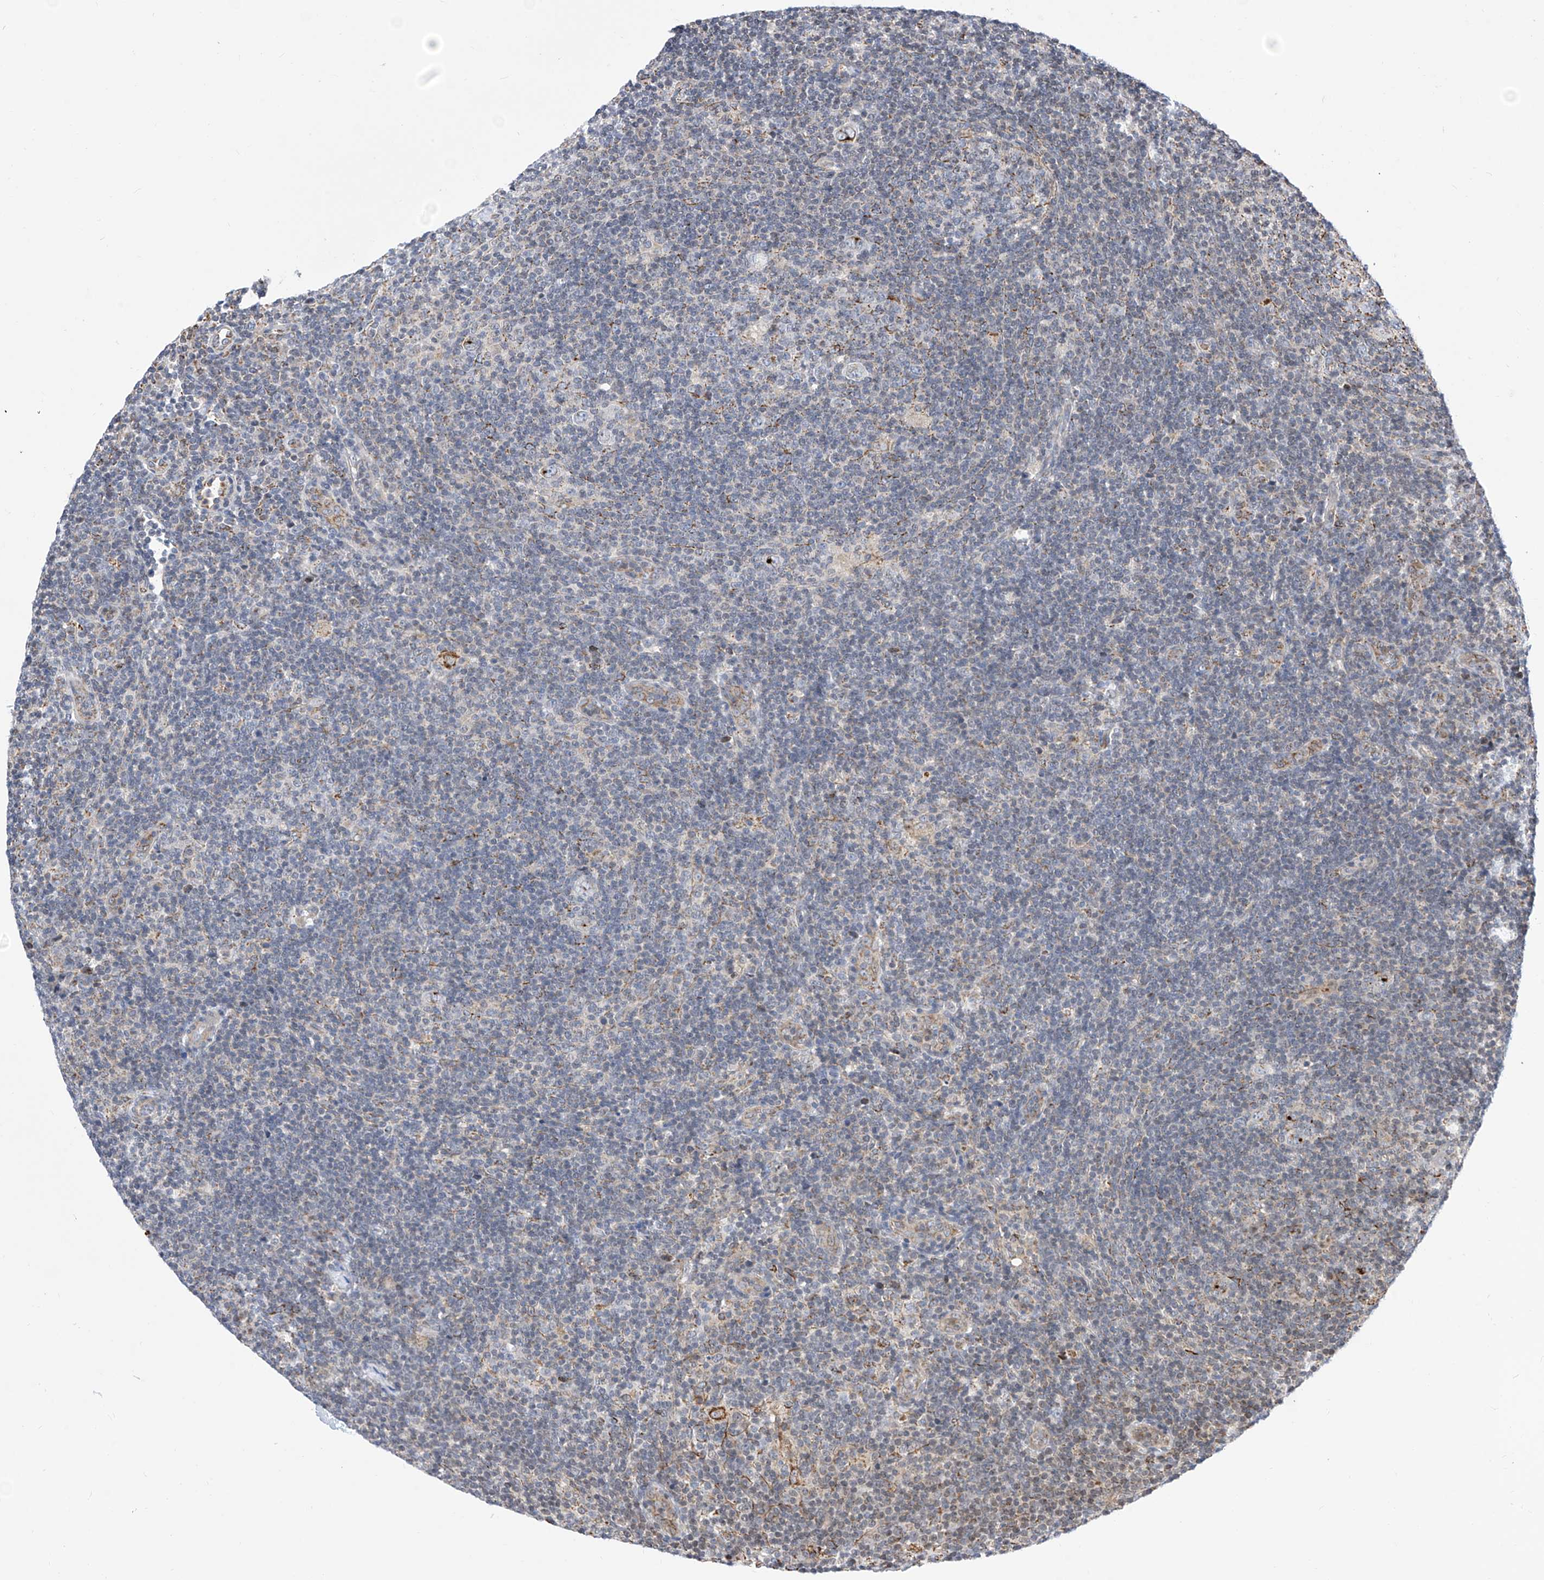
{"staining": {"intensity": "moderate", "quantity": "<25%", "location": "cytoplasmic/membranous"}, "tissue": "lymphoma", "cell_type": "Tumor cells", "image_type": "cancer", "snomed": [{"axis": "morphology", "description": "Hodgkin's disease, NOS"}, {"axis": "topography", "description": "Lymph node"}], "caption": "This histopathology image demonstrates immunohistochemistry staining of human Hodgkin's disease, with low moderate cytoplasmic/membranous positivity in approximately <25% of tumor cells.", "gene": "TTLL8", "patient": {"sex": "female", "age": 57}}